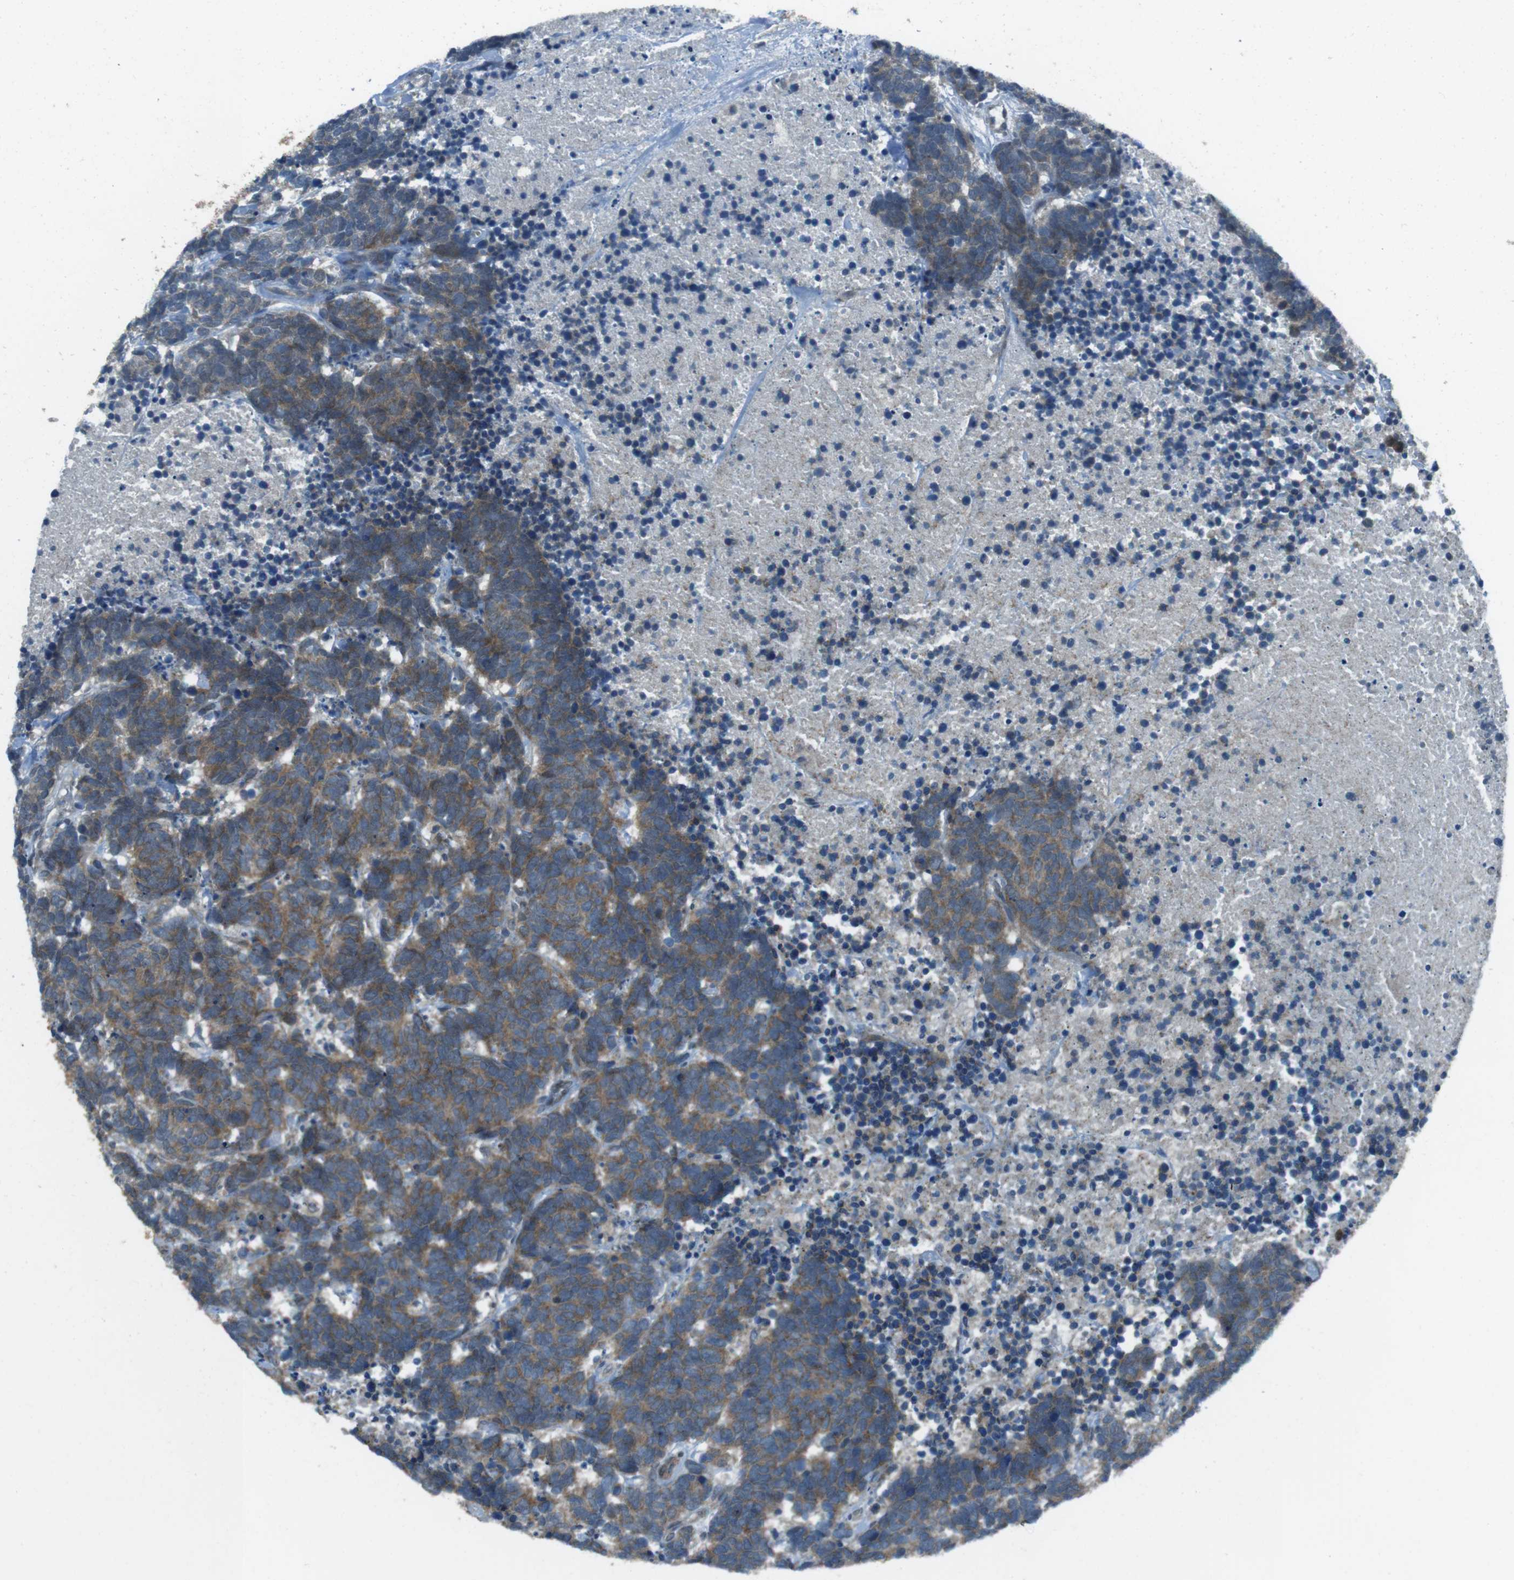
{"staining": {"intensity": "weak", "quantity": ">75%", "location": "cytoplasmic/membranous"}, "tissue": "carcinoid", "cell_type": "Tumor cells", "image_type": "cancer", "snomed": [{"axis": "morphology", "description": "Carcinoma, NOS"}, {"axis": "morphology", "description": "Carcinoid, malignant, NOS"}, {"axis": "topography", "description": "Urinary bladder"}], "caption": "Human carcinoid (malignant) stained with a protein marker exhibits weak staining in tumor cells.", "gene": "MFAP3", "patient": {"sex": "male", "age": 57}}